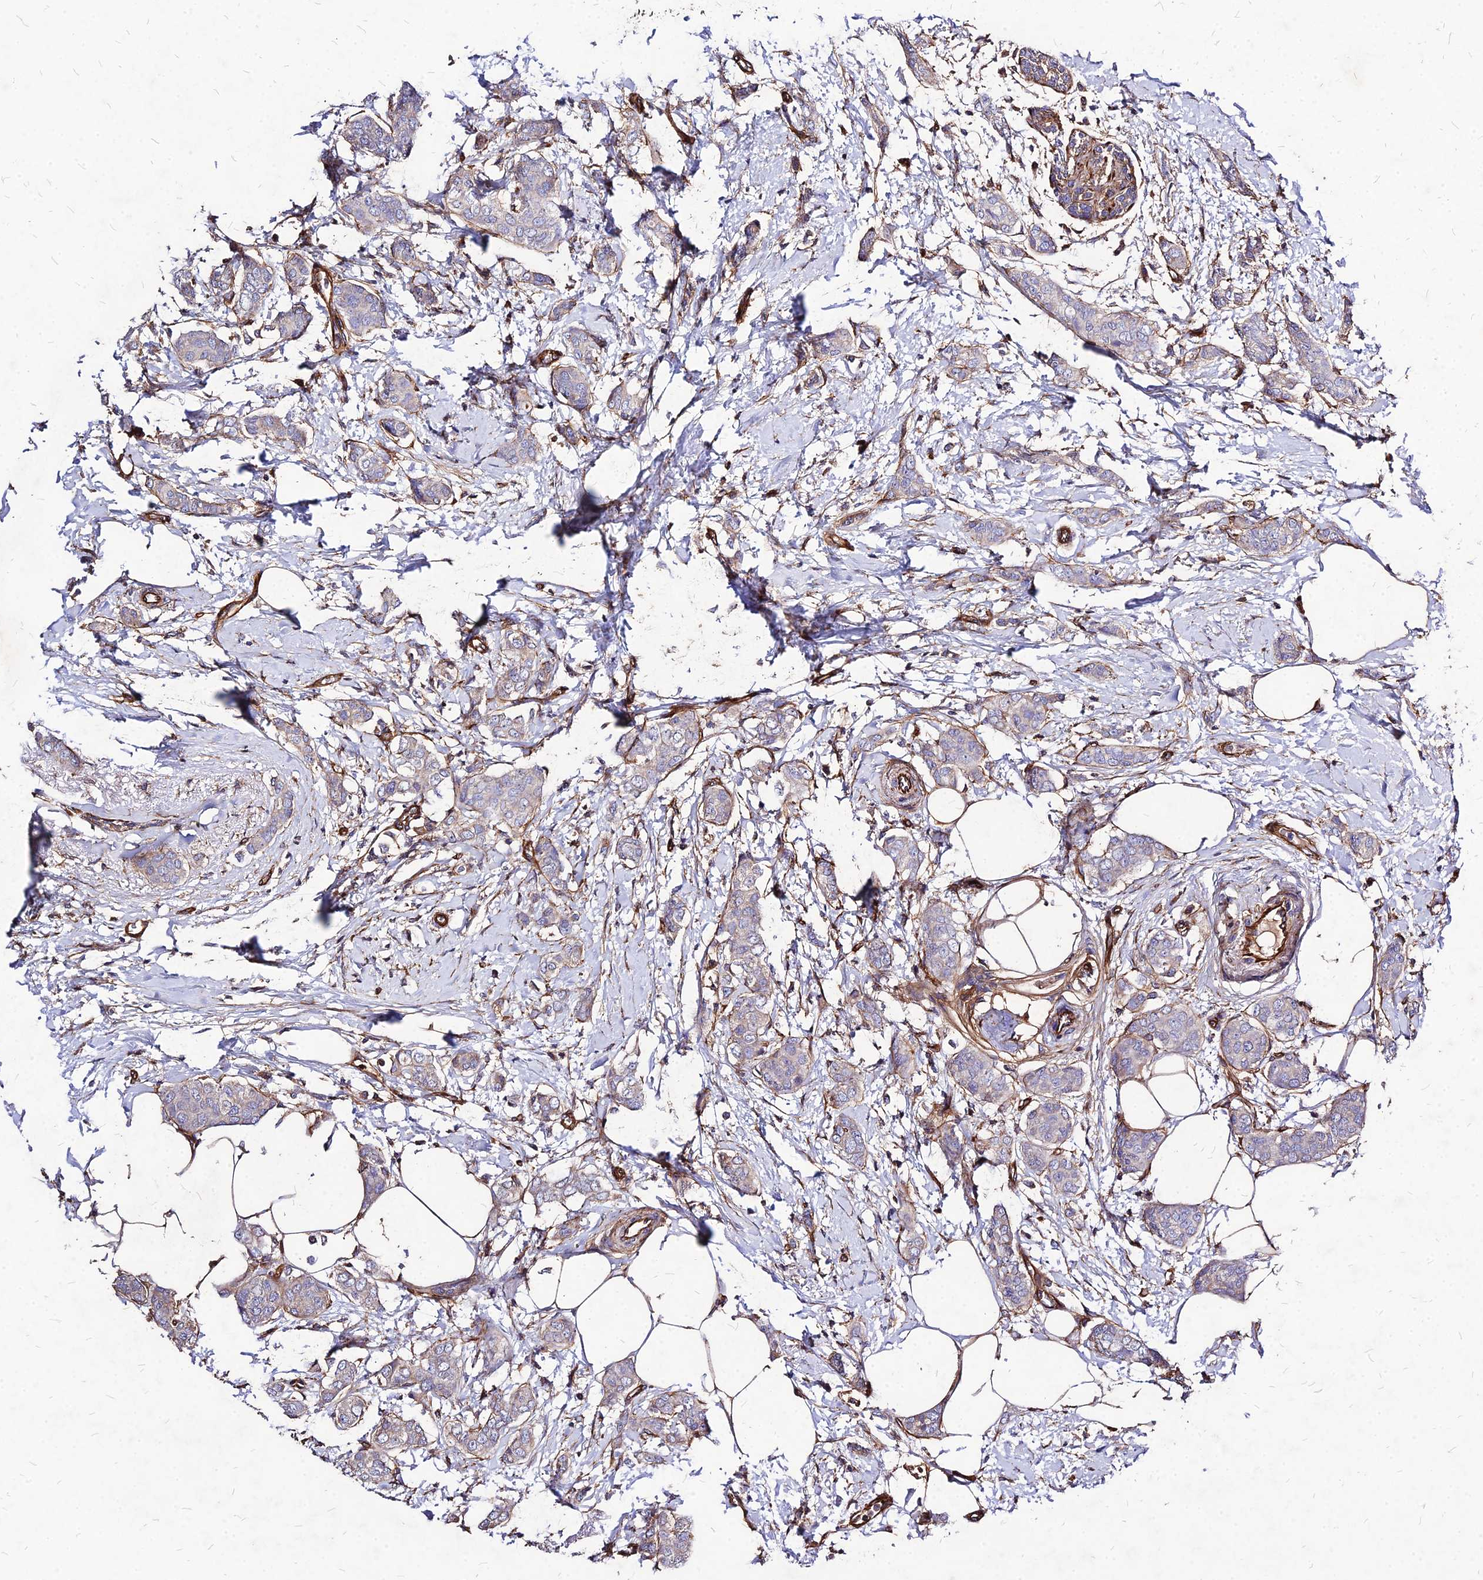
{"staining": {"intensity": "negative", "quantity": "none", "location": "none"}, "tissue": "breast cancer", "cell_type": "Tumor cells", "image_type": "cancer", "snomed": [{"axis": "morphology", "description": "Duct carcinoma"}, {"axis": "topography", "description": "Breast"}], "caption": "DAB immunohistochemical staining of human intraductal carcinoma (breast) reveals no significant positivity in tumor cells. Nuclei are stained in blue.", "gene": "EFCC1", "patient": {"sex": "female", "age": 72}}